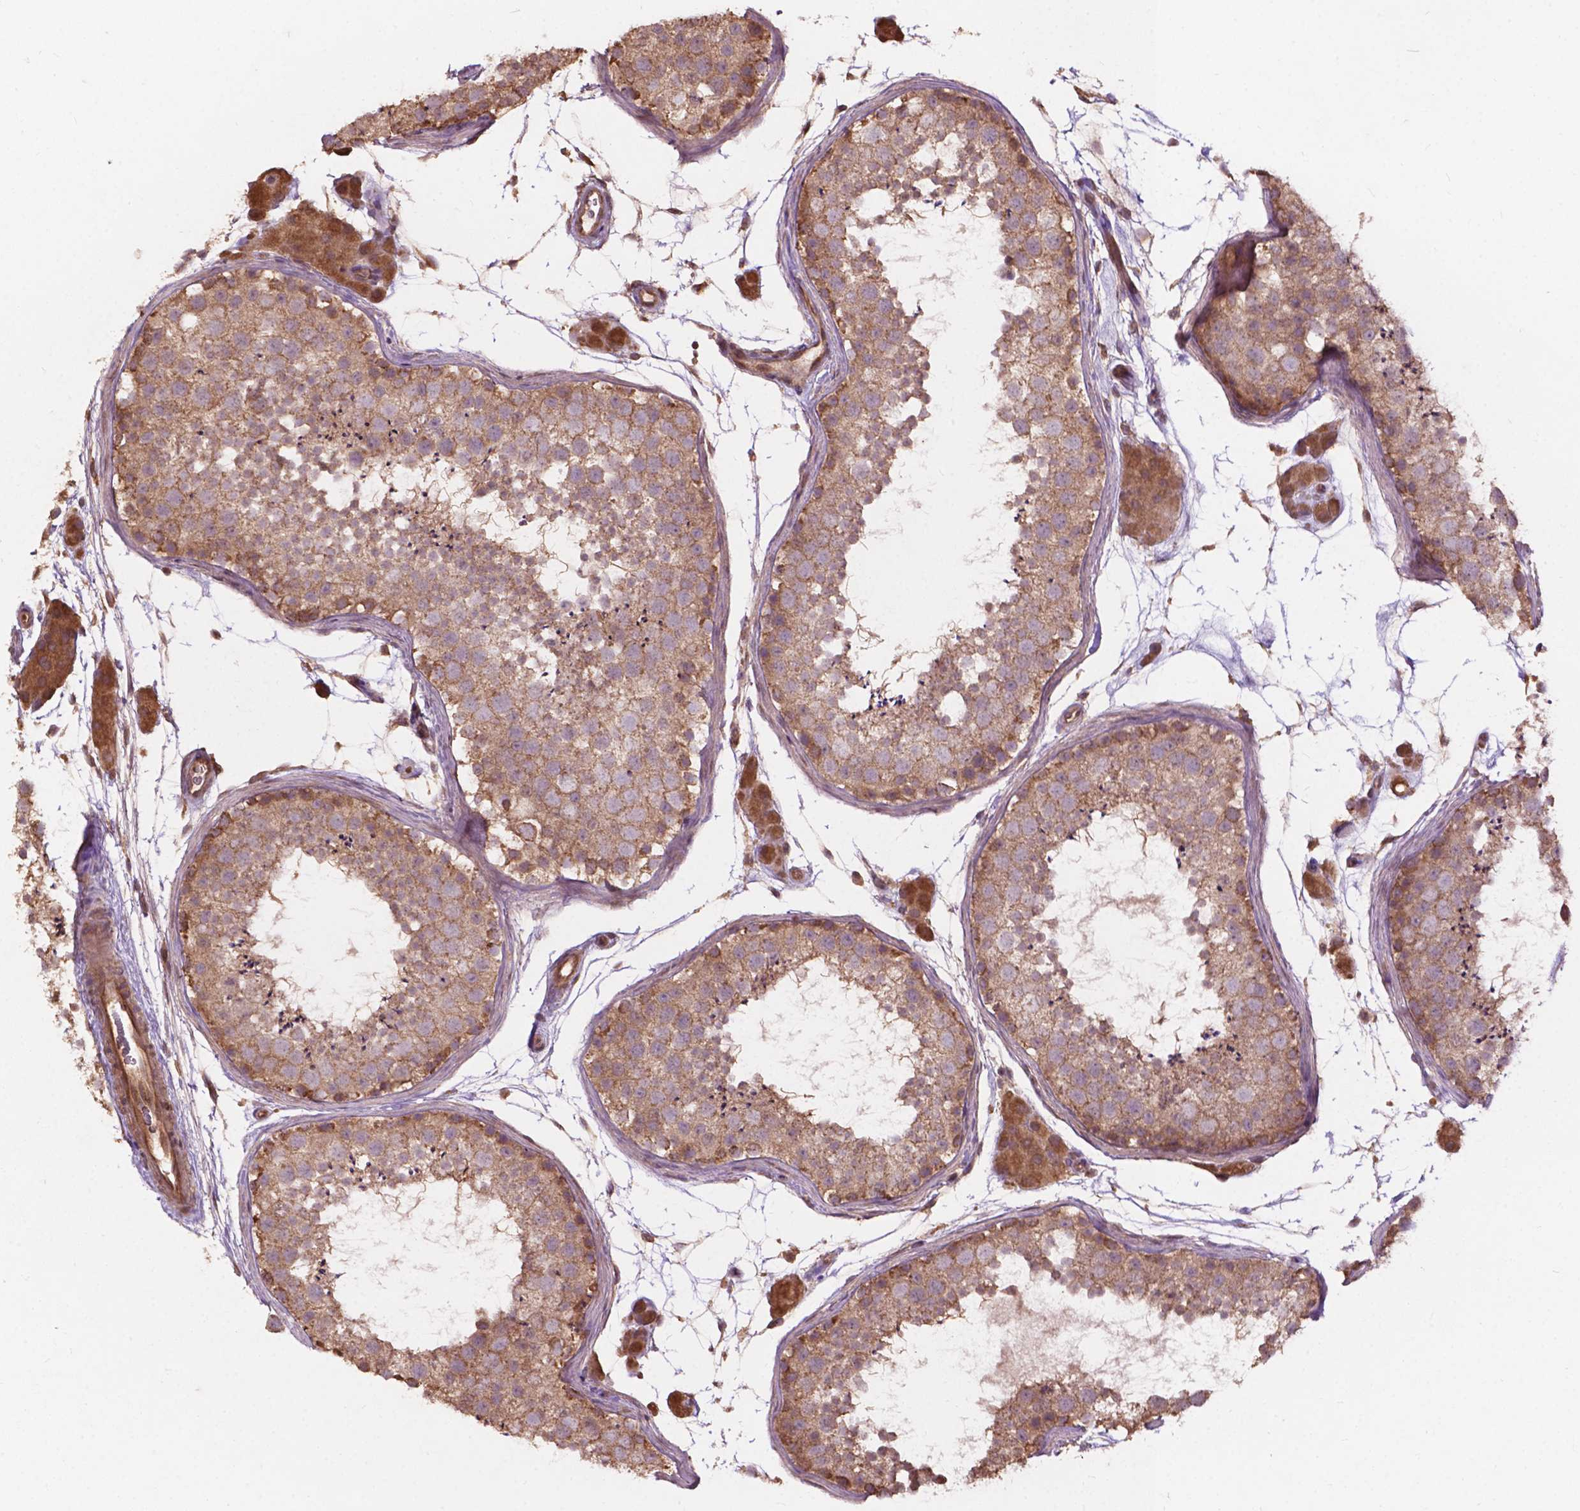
{"staining": {"intensity": "moderate", "quantity": ">75%", "location": "cytoplasmic/membranous"}, "tissue": "testis", "cell_type": "Cells in seminiferous ducts", "image_type": "normal", "snomed": [{"axis": "morphology", "description": "Normal tissue, NOS"}, {"axis": "topography", "description": "Testis"}], "caption": "Protein analysis of benign testis exhibits moderate cytoplasmic/membranous expression in approximately >75% of cells in seminiferous ducts. The staining is performed using DAB (3,3'-diaminobenzidine) brown chromogen to label protein expression. The nuclei are counter-stained blue using hematoxylin.", "gene": "CDC42BPA", "patient": {"sex": "male", "age": 41}}